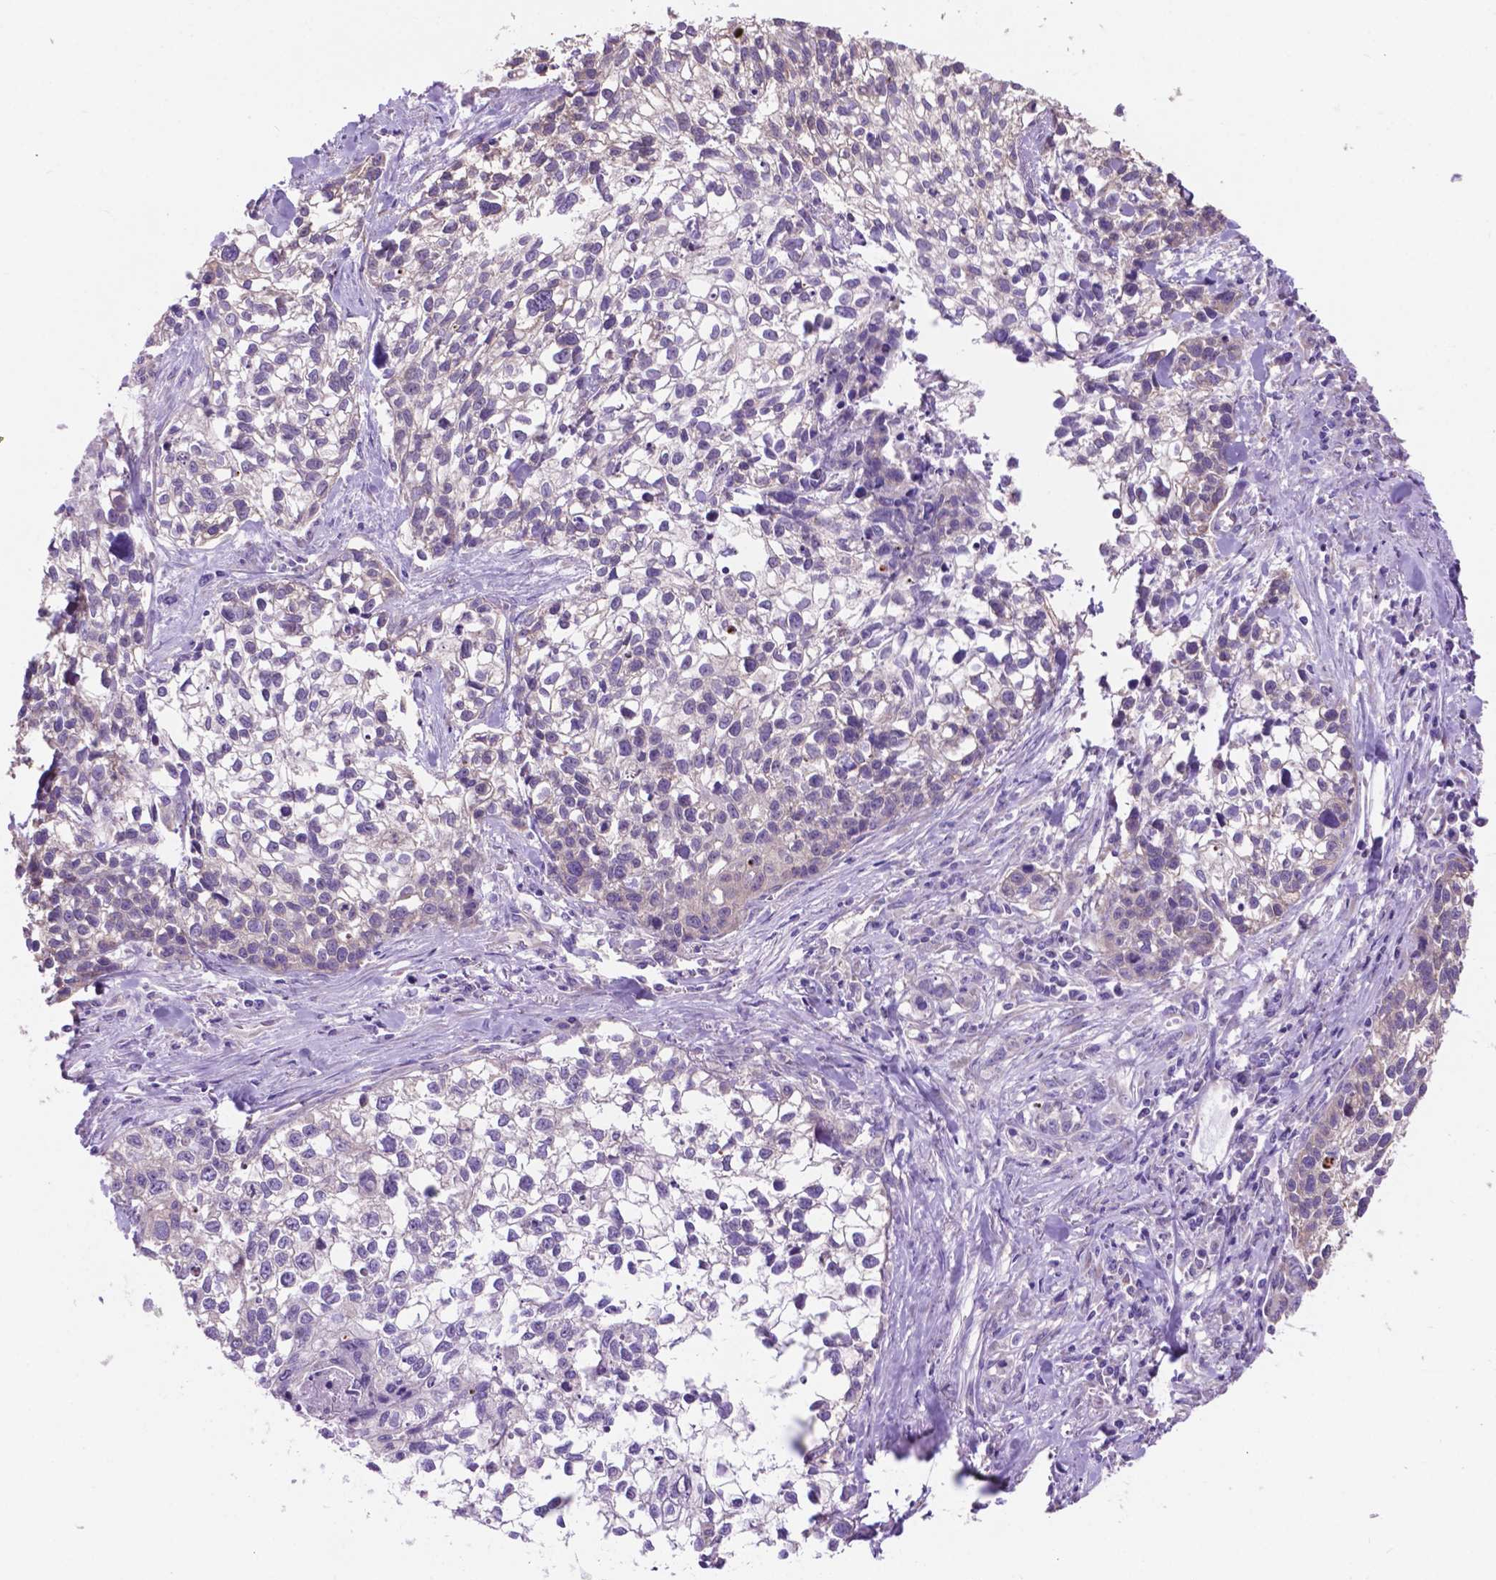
{"staining": {"intensity": "negative", "quantity": "none", "location": "none"}, "tissue": "lung cancer", "cell_type": "Tumor cells", "image_type": "cancer", "snomed": [{"axis": "morphology", "description": "Squamous cell carcinoma, NOS"}, {"axis": "topography", "description": "Lung"}], "caption": "Tumor cells show no significant protein staining in squamous cell carcinoma (lung).", "gene": "SPDYA", "patient": {"sex": "male", "age": 74}}